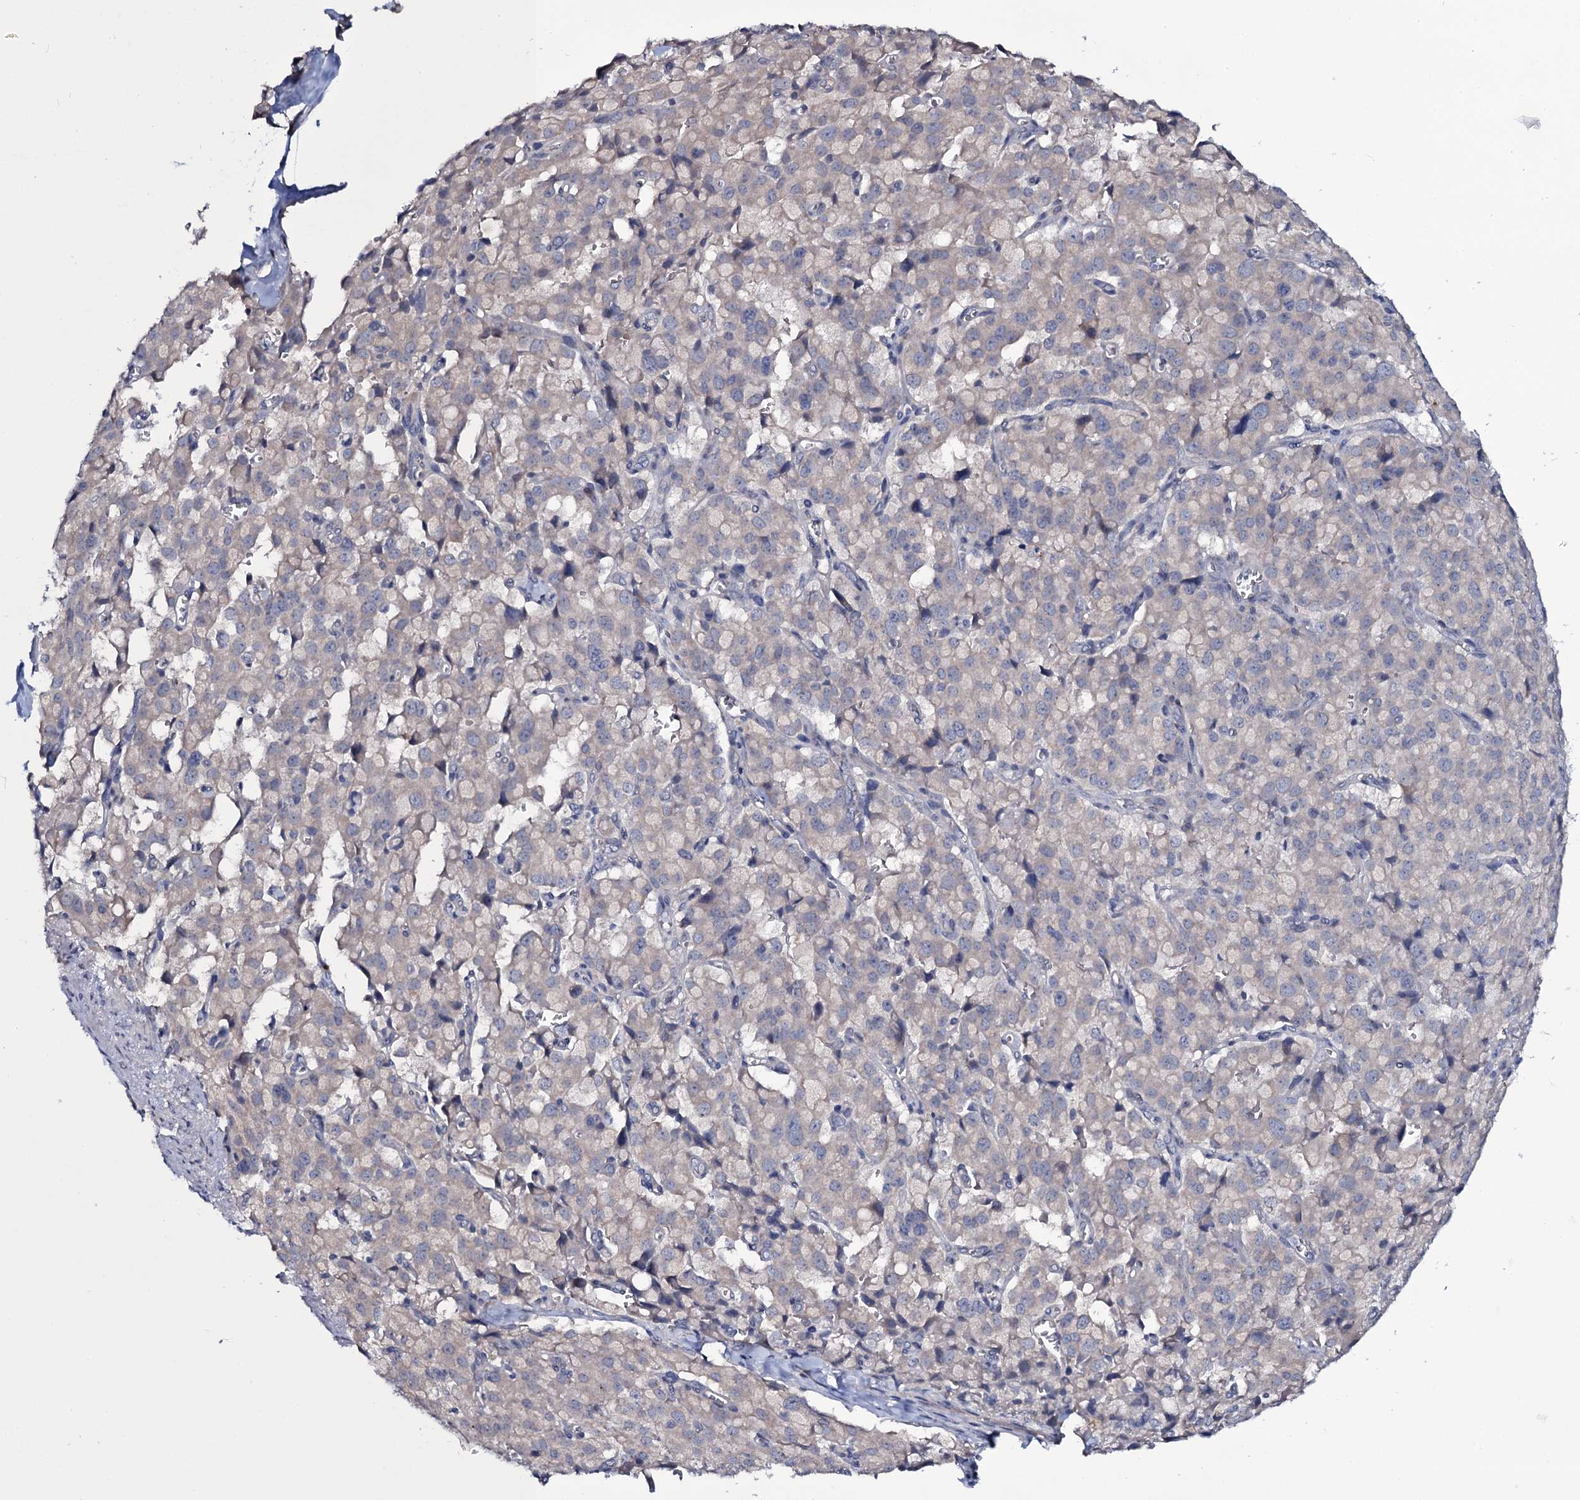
{"staining": {"intensity": "negative", "quantity": "none", "location": "none"}, "tissue": "pancreatic cancer", "cell_type": "Tumor cells", "image_type": "cancer", "snomed": [{"axis": "morphology", "description": "Adenocarcinoma, NOS"}, {"axis": "topography", "description": "Pancreas"}], "caption": "The micrograph exhibits no staining of tumor cells in pancreatic cancer.", "gene": "SNAP23", "patient": {"sex": "male", "age": 65}}